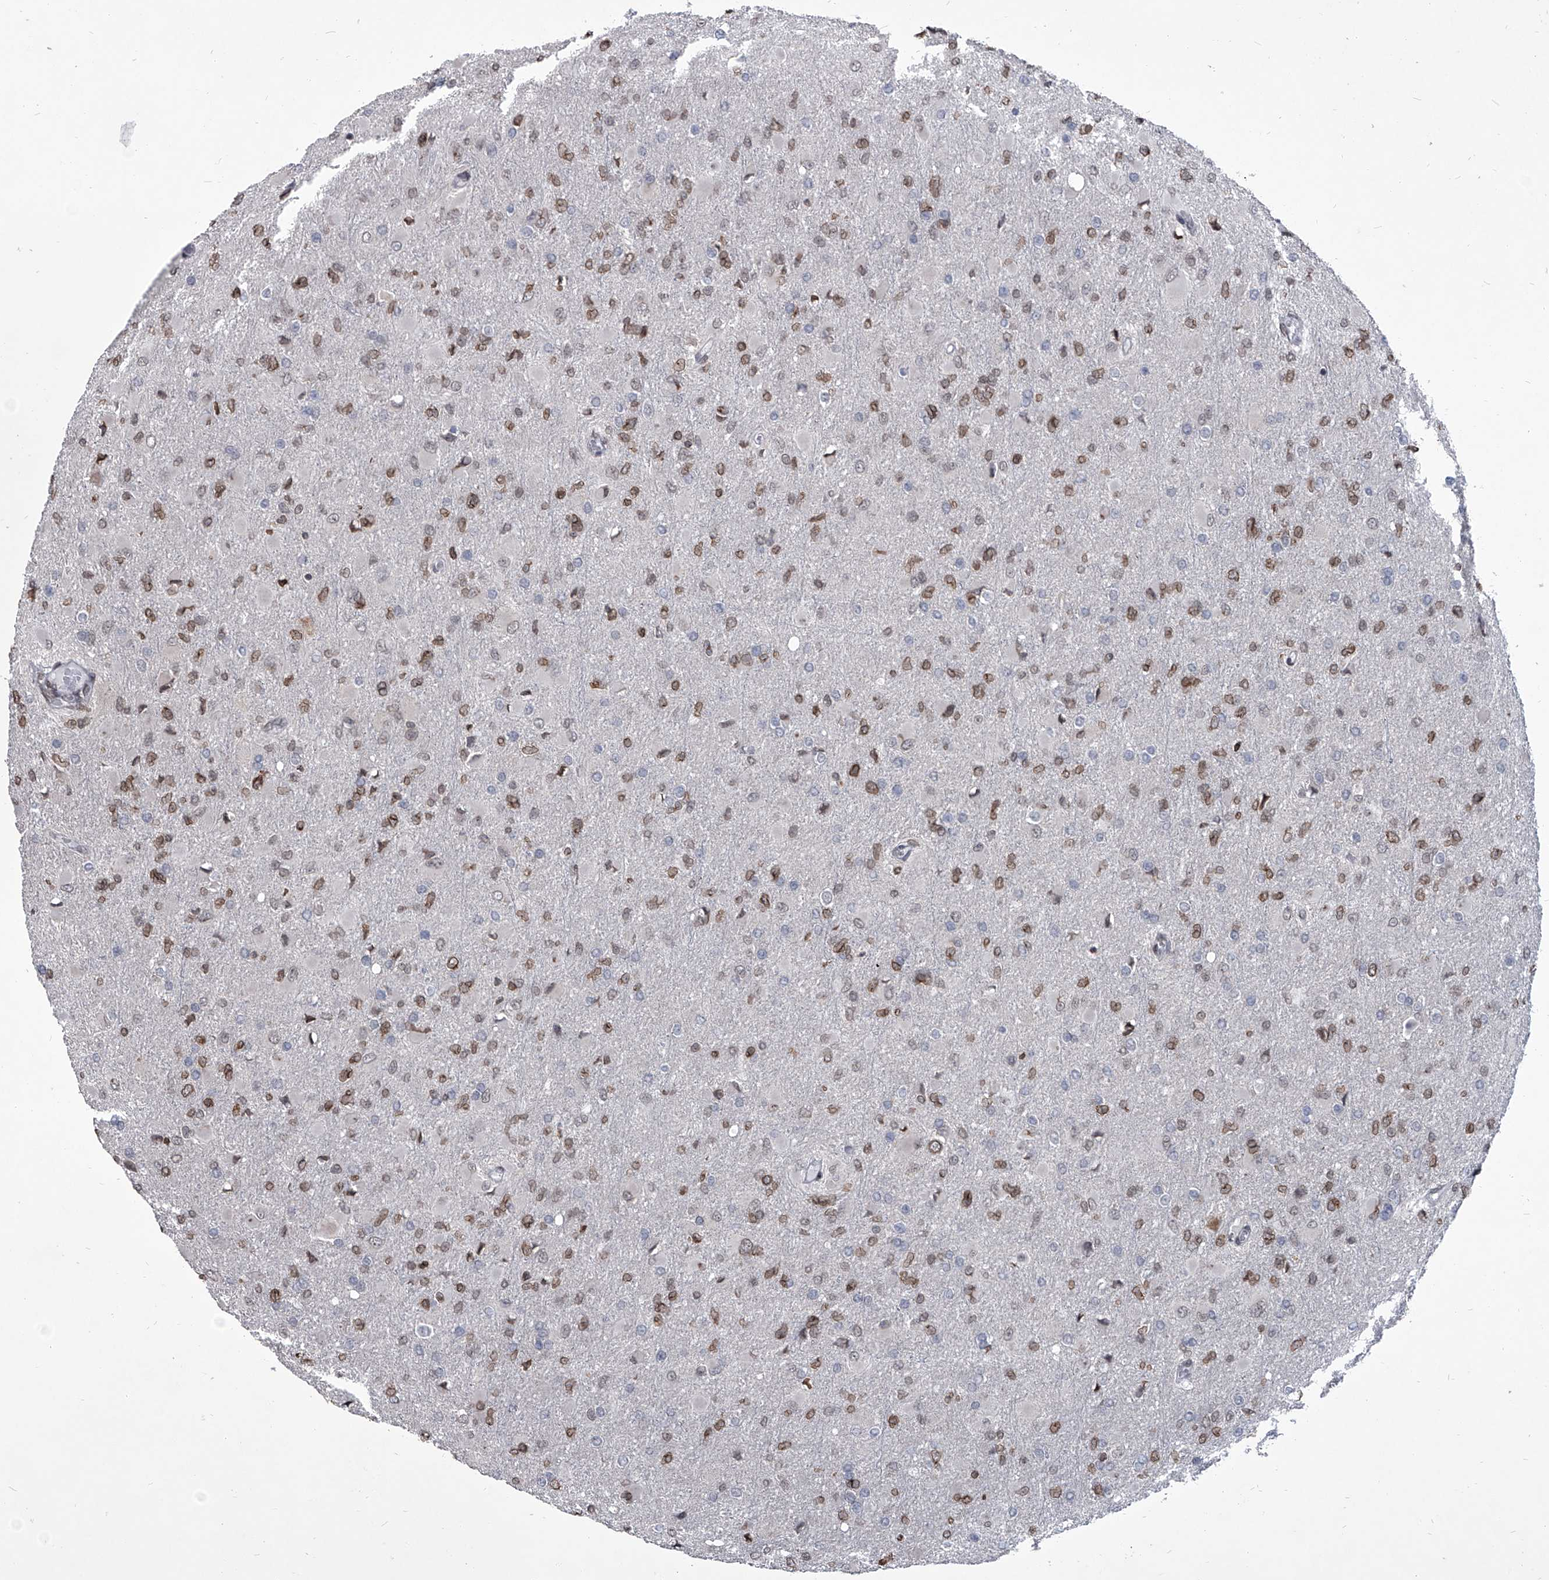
{"staining": {"intensity": "moderate", "quantity": "25%-75%", "location": "nuclear"}, "tissue": "glioma", "cell_type": "Tumor cells", "image_type": "cancer", "snomed": [{"axis": "morphology", "description": "Glioma, malignant, High grade"}, {"axis": "topography", "description": "Cerebral cortex"}], "caption": "Tumor cells show moderate nuclear positivity in about 25%-75% of cells in malignant glioma (high-grade). (Stains: DAB (3,3'-diaminobenzidine) in brown, nuclei in blue, Microscopy: brightfield microscopy at high magnification).", "gene": "PPIL4", "patient": {"sex": "female", "age": 36}}